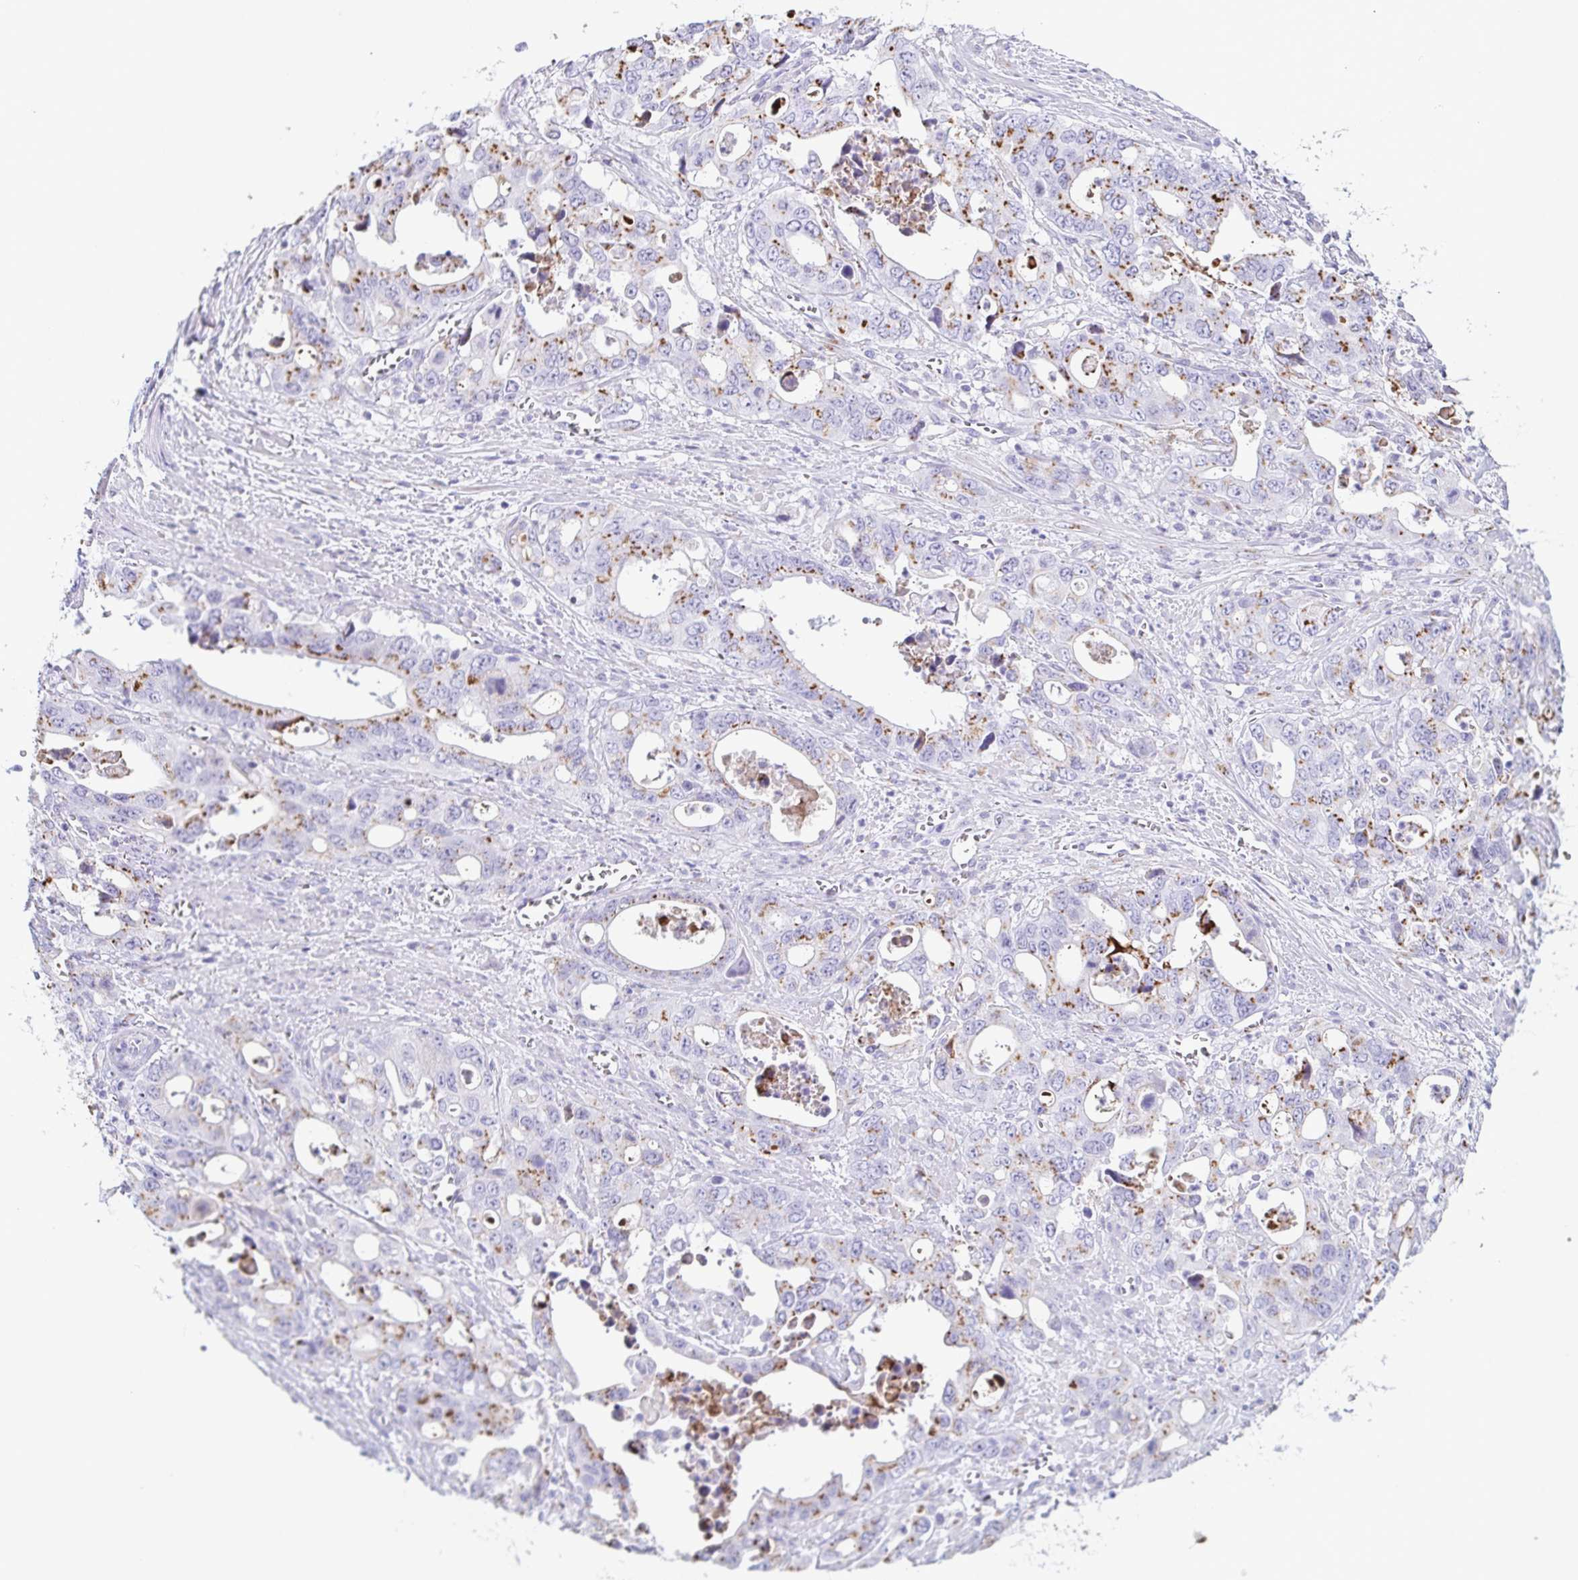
{"staining": {"intensity": "moderate", "quantity": ">75%", "location": "cytoplasmic/membranous"}, "tissue": "stomach cancer", "cell_type": "Tumor cells", "image_type": "cancer", "snomed": [{"axis": "morphology", "description": "Adenocarcinoma, NOS"}, {"axis": "topography", "description": "Stomach, upper"}], "caption": "Adenocarcinoma (stomach) tissue exhibits moderate cytoplasmic/membranous positivity in approximately >75% of tumor cells", "gene": "LDLRAD1", "patient": {"sex": "male", "age": 74}}